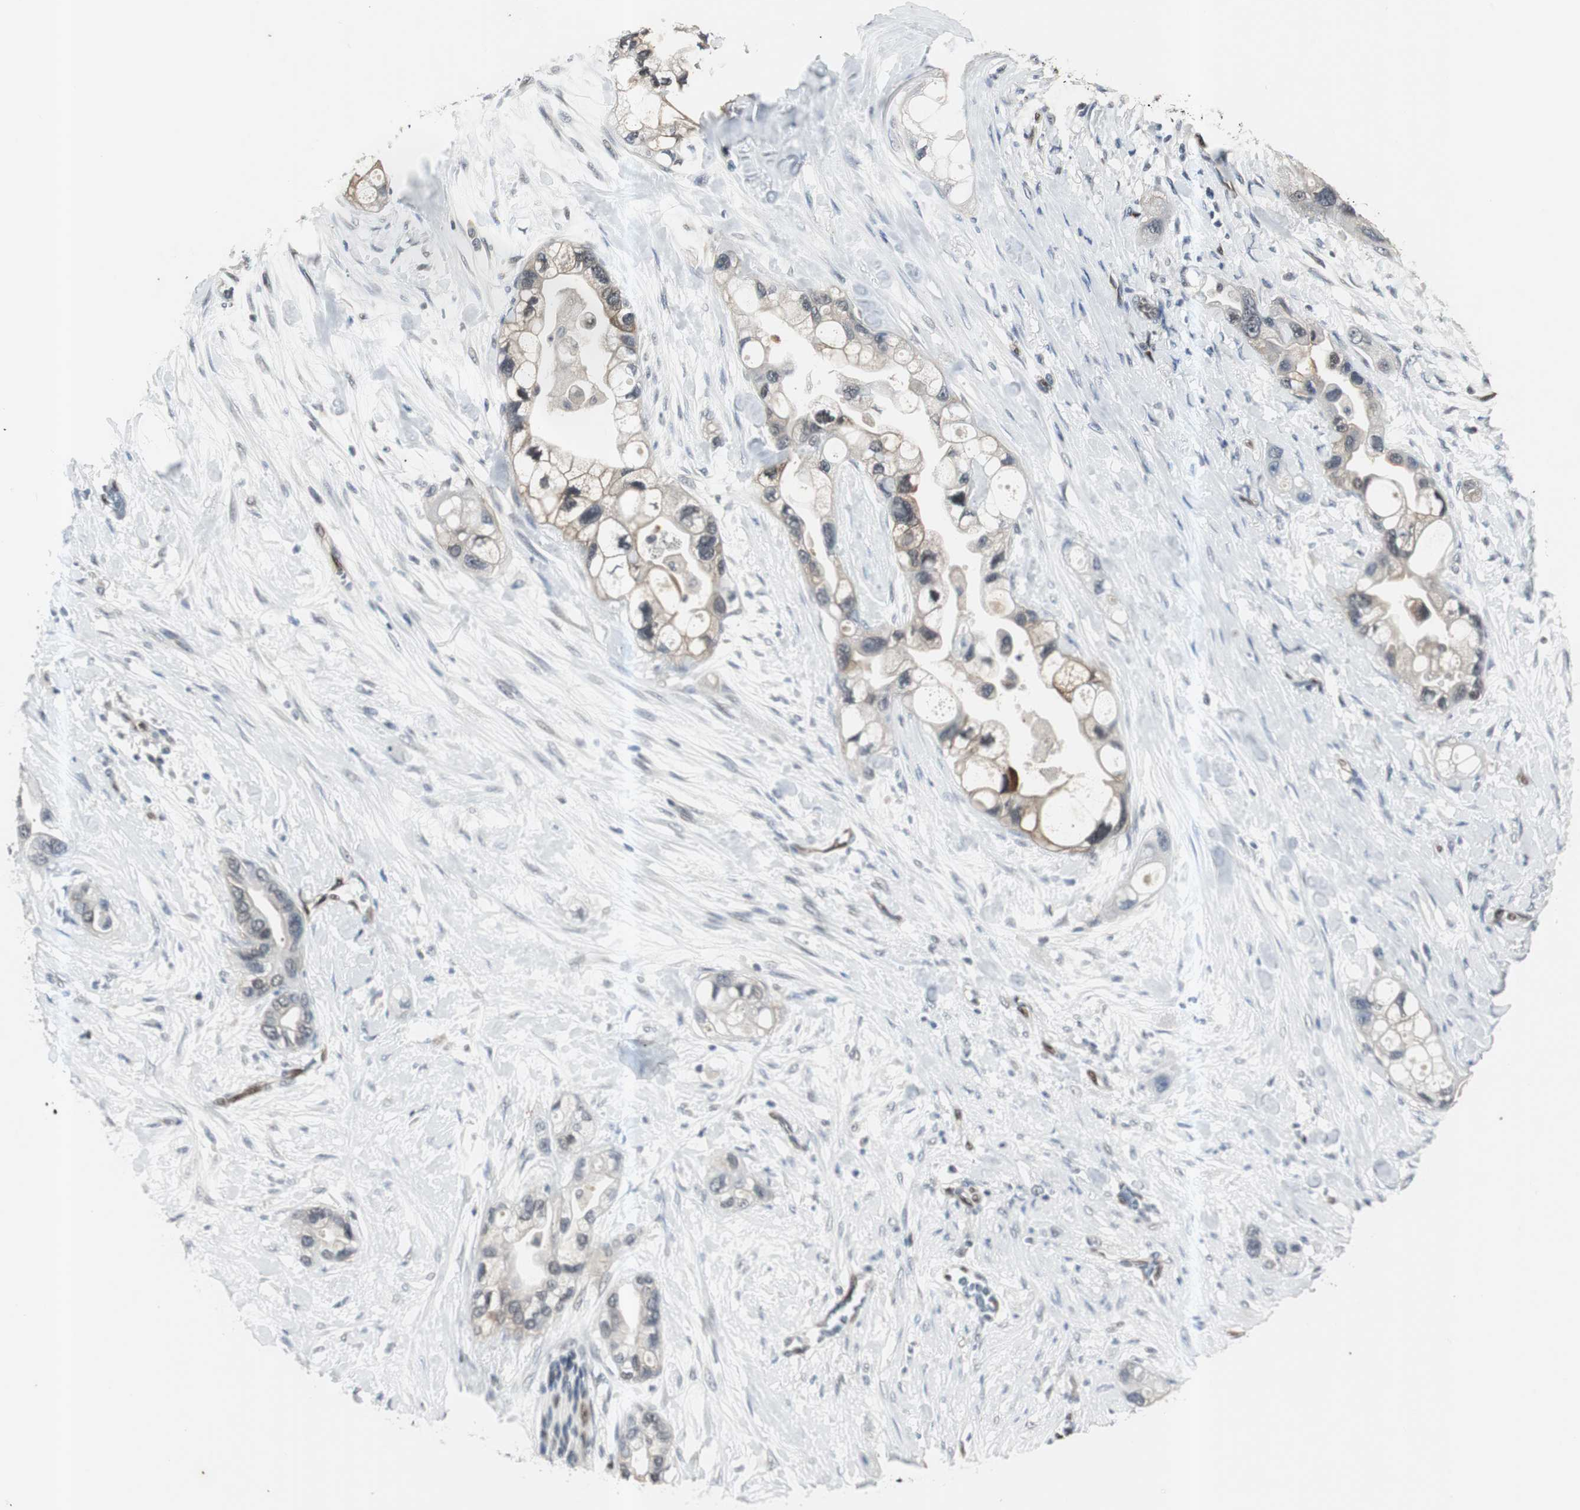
{"staining": {"intensity": "weak", "quantity": "25%-75%", "location": "cytoplasmic/membranous"}, "tissue": "pancreatic cancer", "cell_type": "Tumor cells", "image_type": "cancer", "snomed": [{"axis": "morphology", "description": "Adenocarcinoma, NOS"}, {"axis": "topography", "description": "Pancreas"}], "caption": "Weak cytoplasmic/membranous staining is seen in approximately 25%-75% of tumor cells in pancreatic cancer.", "gene": "SMAD1", "patient": {"sex": "female", "age": 77}}